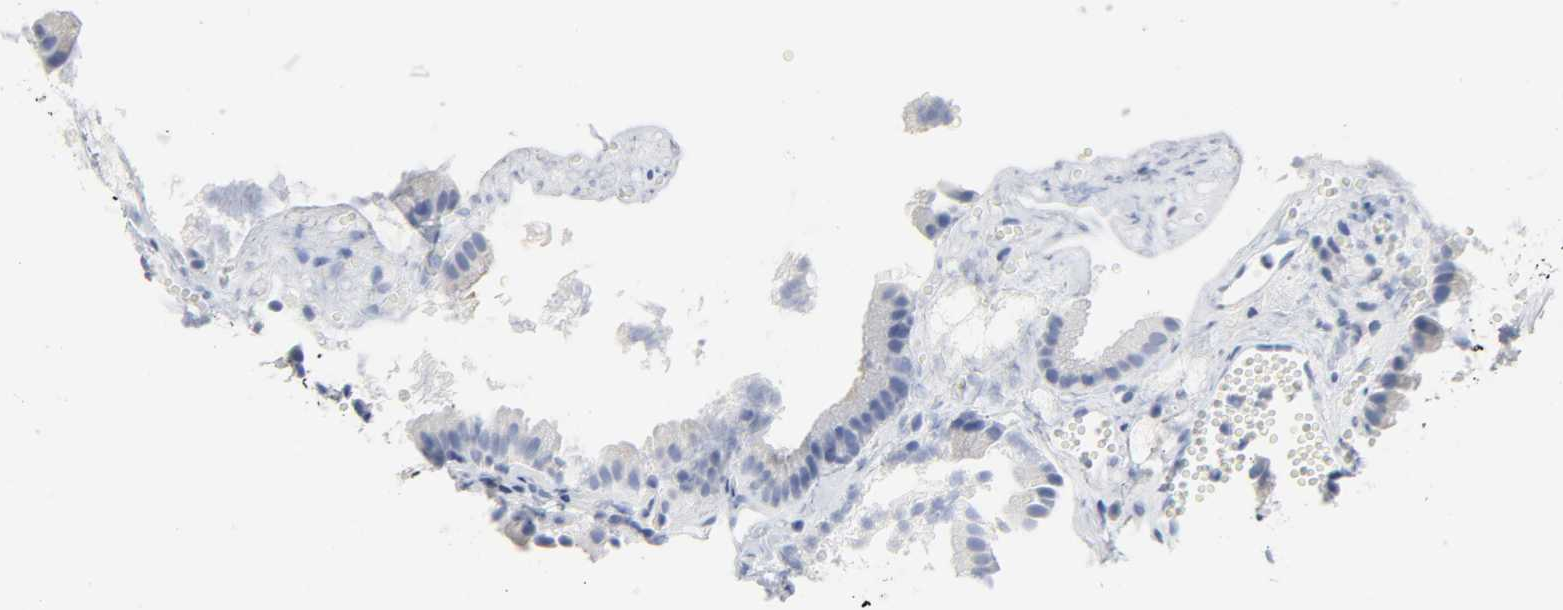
{"staining": {"intensity": "negative", "quantity": "none", "location": "none"}, "tissue": "gallbladder", "cell_type": "Glandular cells", "image_type": "normal", "snomed": [{"axis": "morphology", "description": "Normal tissue, NOS"}, {"axis": "topography", "description": "Gallbladder"}], "caption": "Immunohistochemistry of unremarkable human gallbladder exhibits no positivity in glandular cells. (Brightfield microscopy of DAB (3,3'-diaminobenzidine) immunohistochemistry (IHC) at high magnification).", "gene": "ACP3", "patient": {"sex": "female", "age": 24}}